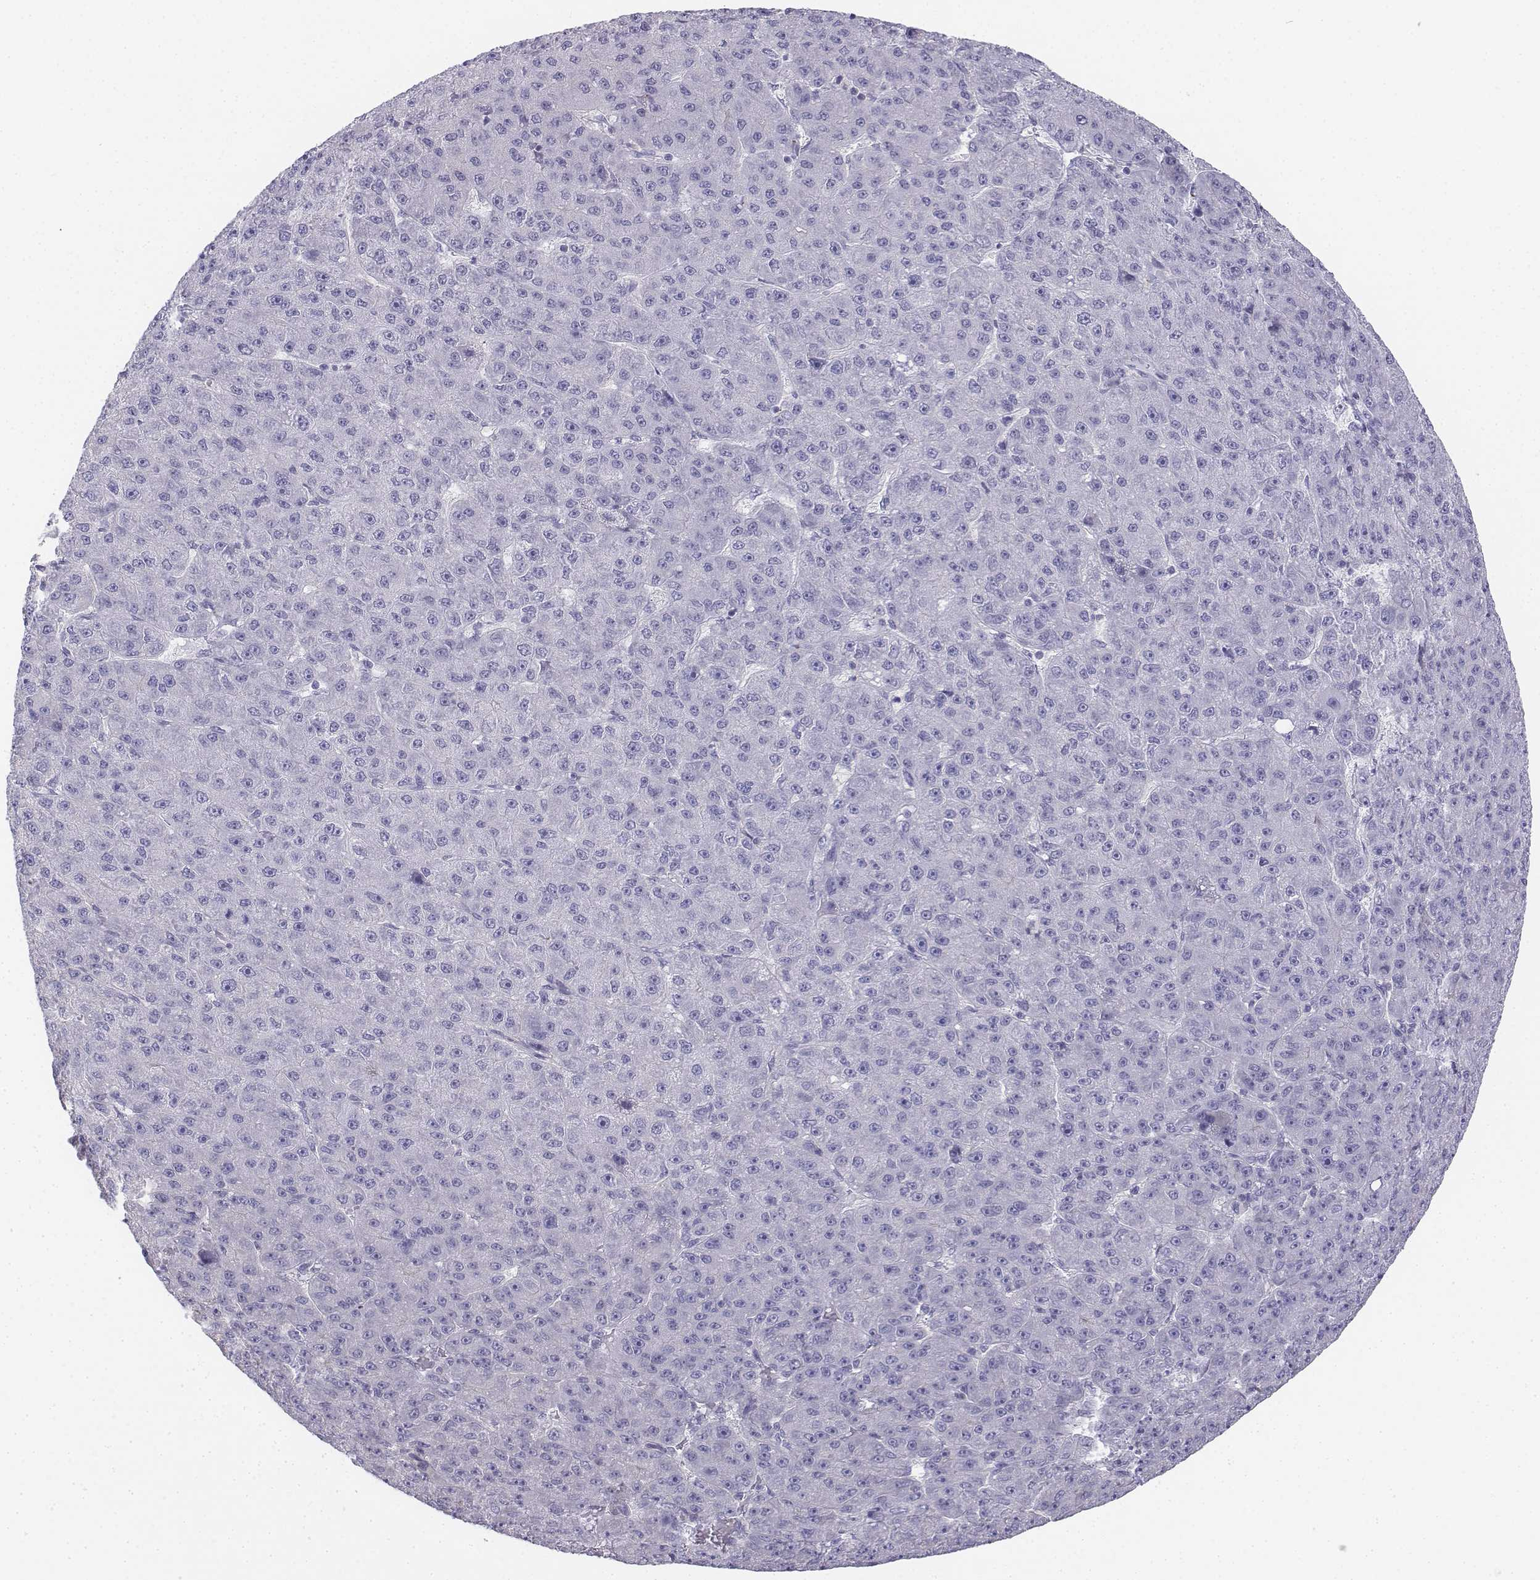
{"staining": {"intensity": "negative", "quantity": "none", "location": "none"}, "tissue": "liver cancer", "cell_type": "Tumor cells", "image_type": "cancer", "snomed": [{"axis": "morphology", "description": "Carcinoma, Hepatocellular, NOS"}, {"axis": "topography", "description": "Liver"}], "caption": "Immunohistochemistry photomicrograph of neoplastic tissue: liver cancer (hepatocellular carcinoma) stained with DAB (3,3'-diaminobenzidine) displays no significant protein staining in tumor cells.", "gene": "LGSN", "patient": {"sex": "male", "age": 67}}